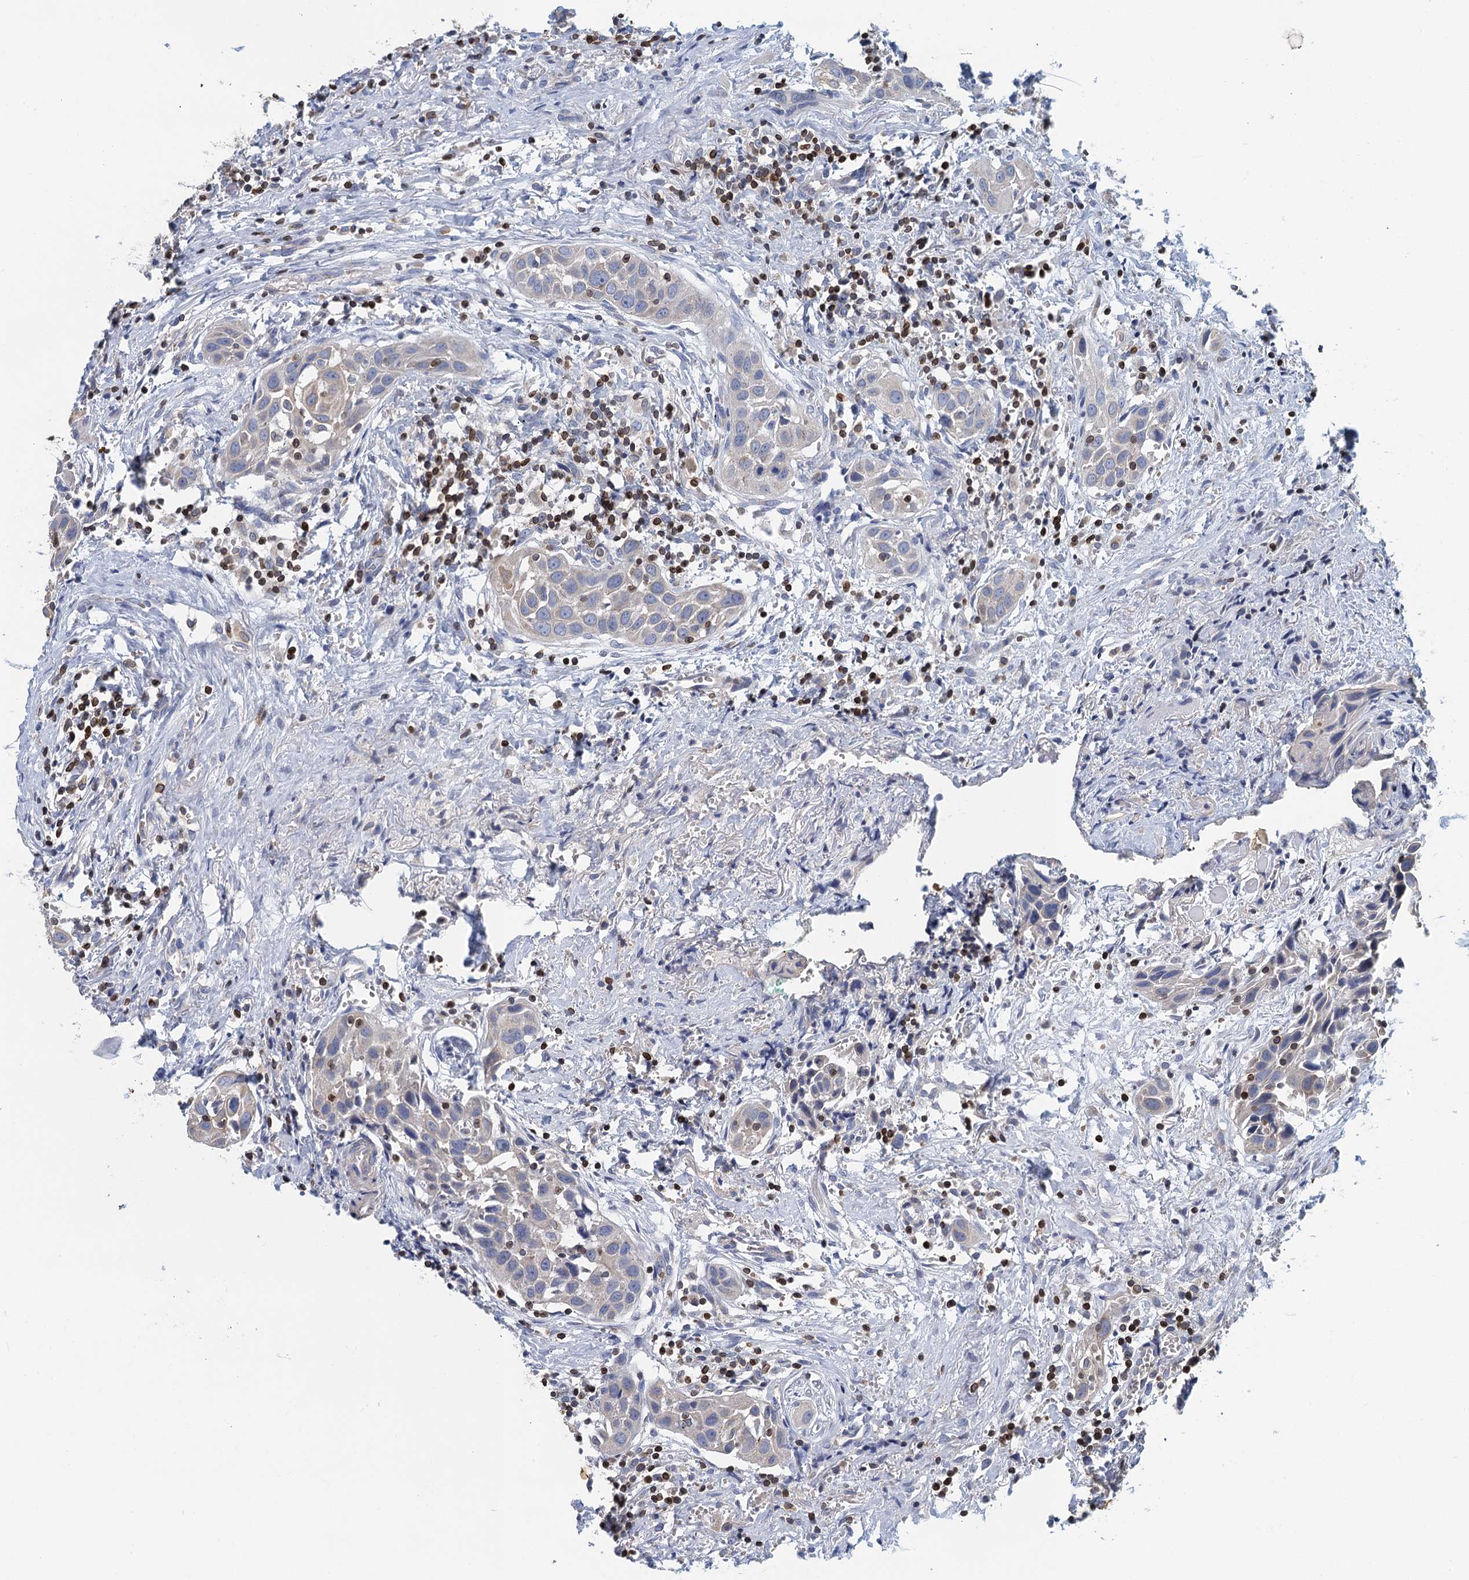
{"staining": {"intensity": "negative", "quantity": "none", "location": "none"}, "tissue": "head and neck cancer", "cell_type": "Tumor cells", "image_type": "cancer", "snomed": [{"axis": "morphology", "description": "Squamous cell carcinoma, NOS"}, {"axis": "topography", "description": "Oral tissue"}, {"axis": "topography", "description": "Head-Neck"}], "caption": "Photomicrograph shows no significant protein expression in tumor cells of head and neck squamous cell carcinoma.", "gene": "TRAF3IP3", "patient": {"sex": "female", "age": 50}}